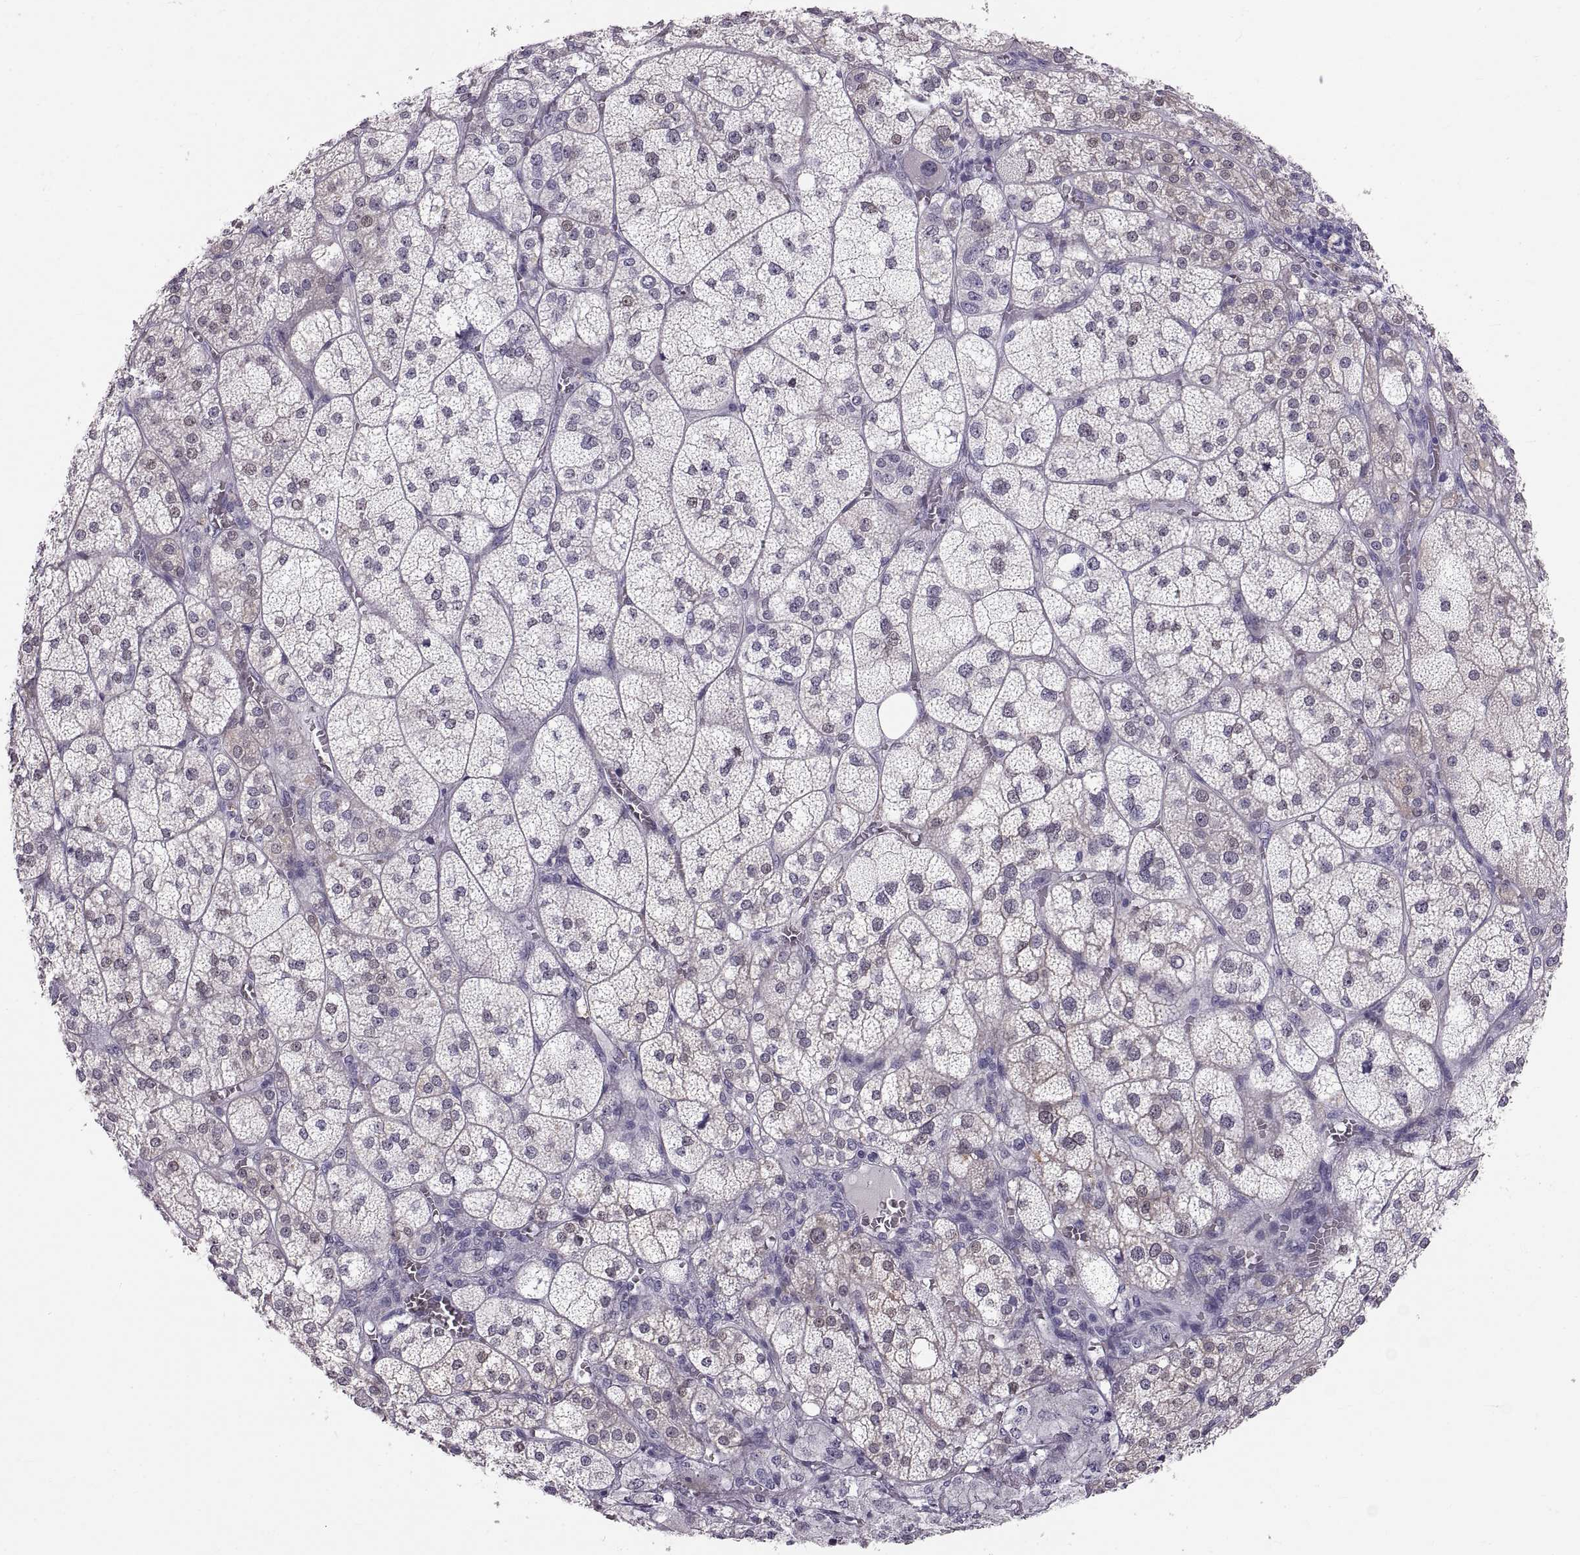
{"staining": {"intensity": "weak", "quantity": "25%-75%", "location": "cytoplasmic/membranous"}, "tissue": "adrenal gland", "cell_type": "Glandular cells", "image_type": "normal", "snomed": [{"axis": "morphology", "description": "Normal tissue, NOS"}, {"axis": "topography", "description": "Adrenal gland"}], "caption": "High-power microscopy captured an immunohistochemistry (IHC) histopathology image of benign adrenal gland, revealing weak cytoplasmic/membranous staining in approximately 25%-75% of glandular cells.", "gene": "SPACDR", "patient": {"sex": "female", "age": 60}}